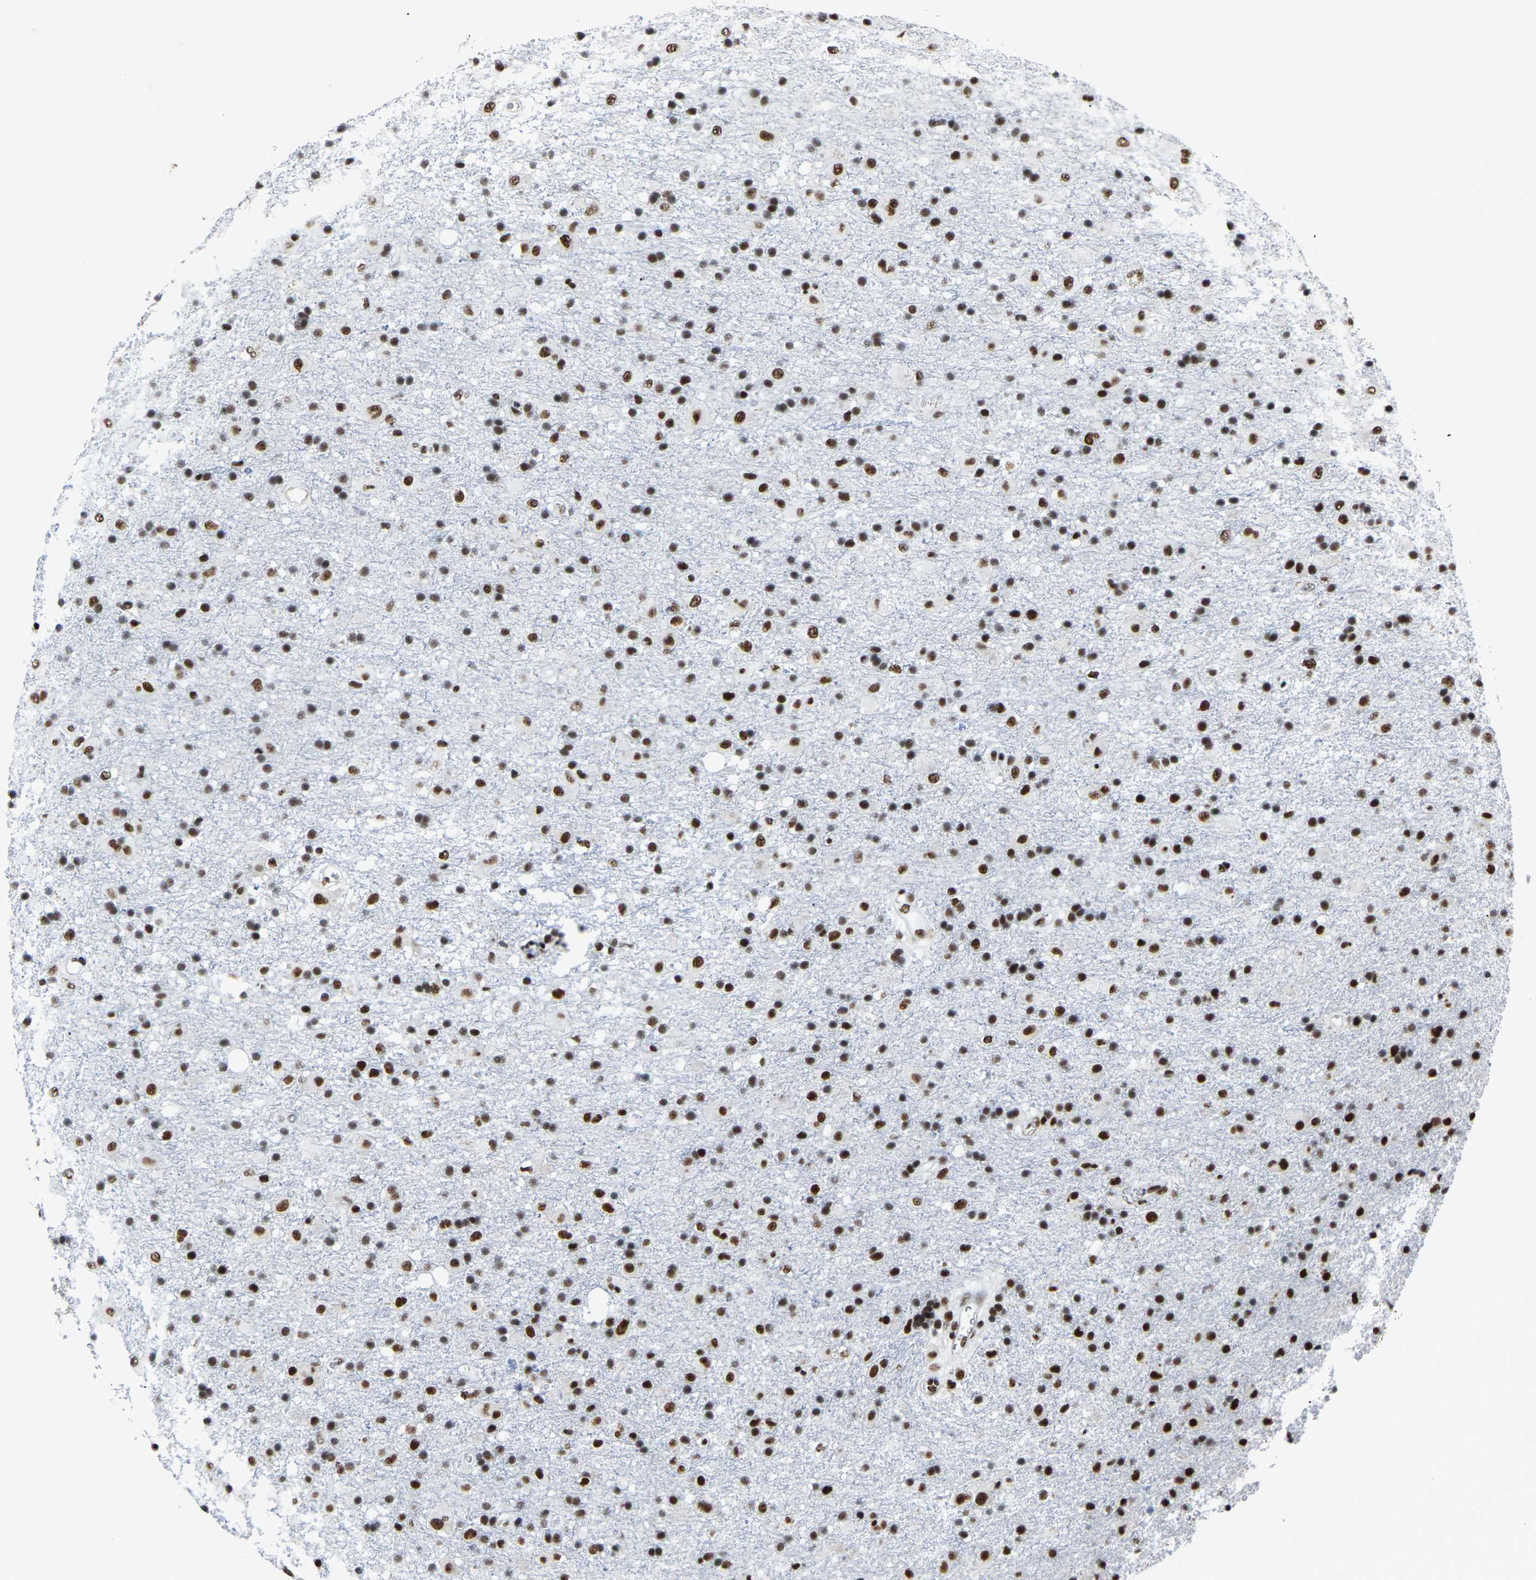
{"staining": {"intensity": "strong", "quantity": ">75%", "location": "nuclear"}, "tissue": "glioma", "cell_type": "Tumor cells", "image_type": "cancer", "snomed": [{"axis": "morphology", "description": "Glioma, malignant, Low grade"}, {"axis": "topography", "description": "Brain"}], "caption": "Human malignant glioma (low-grade) stained for a protein (brown) reveals strong nuclear positive expression in about >75% of tumor cells.", "gene": "DDX5", "patient": {"sex": "male", "age": 65}}